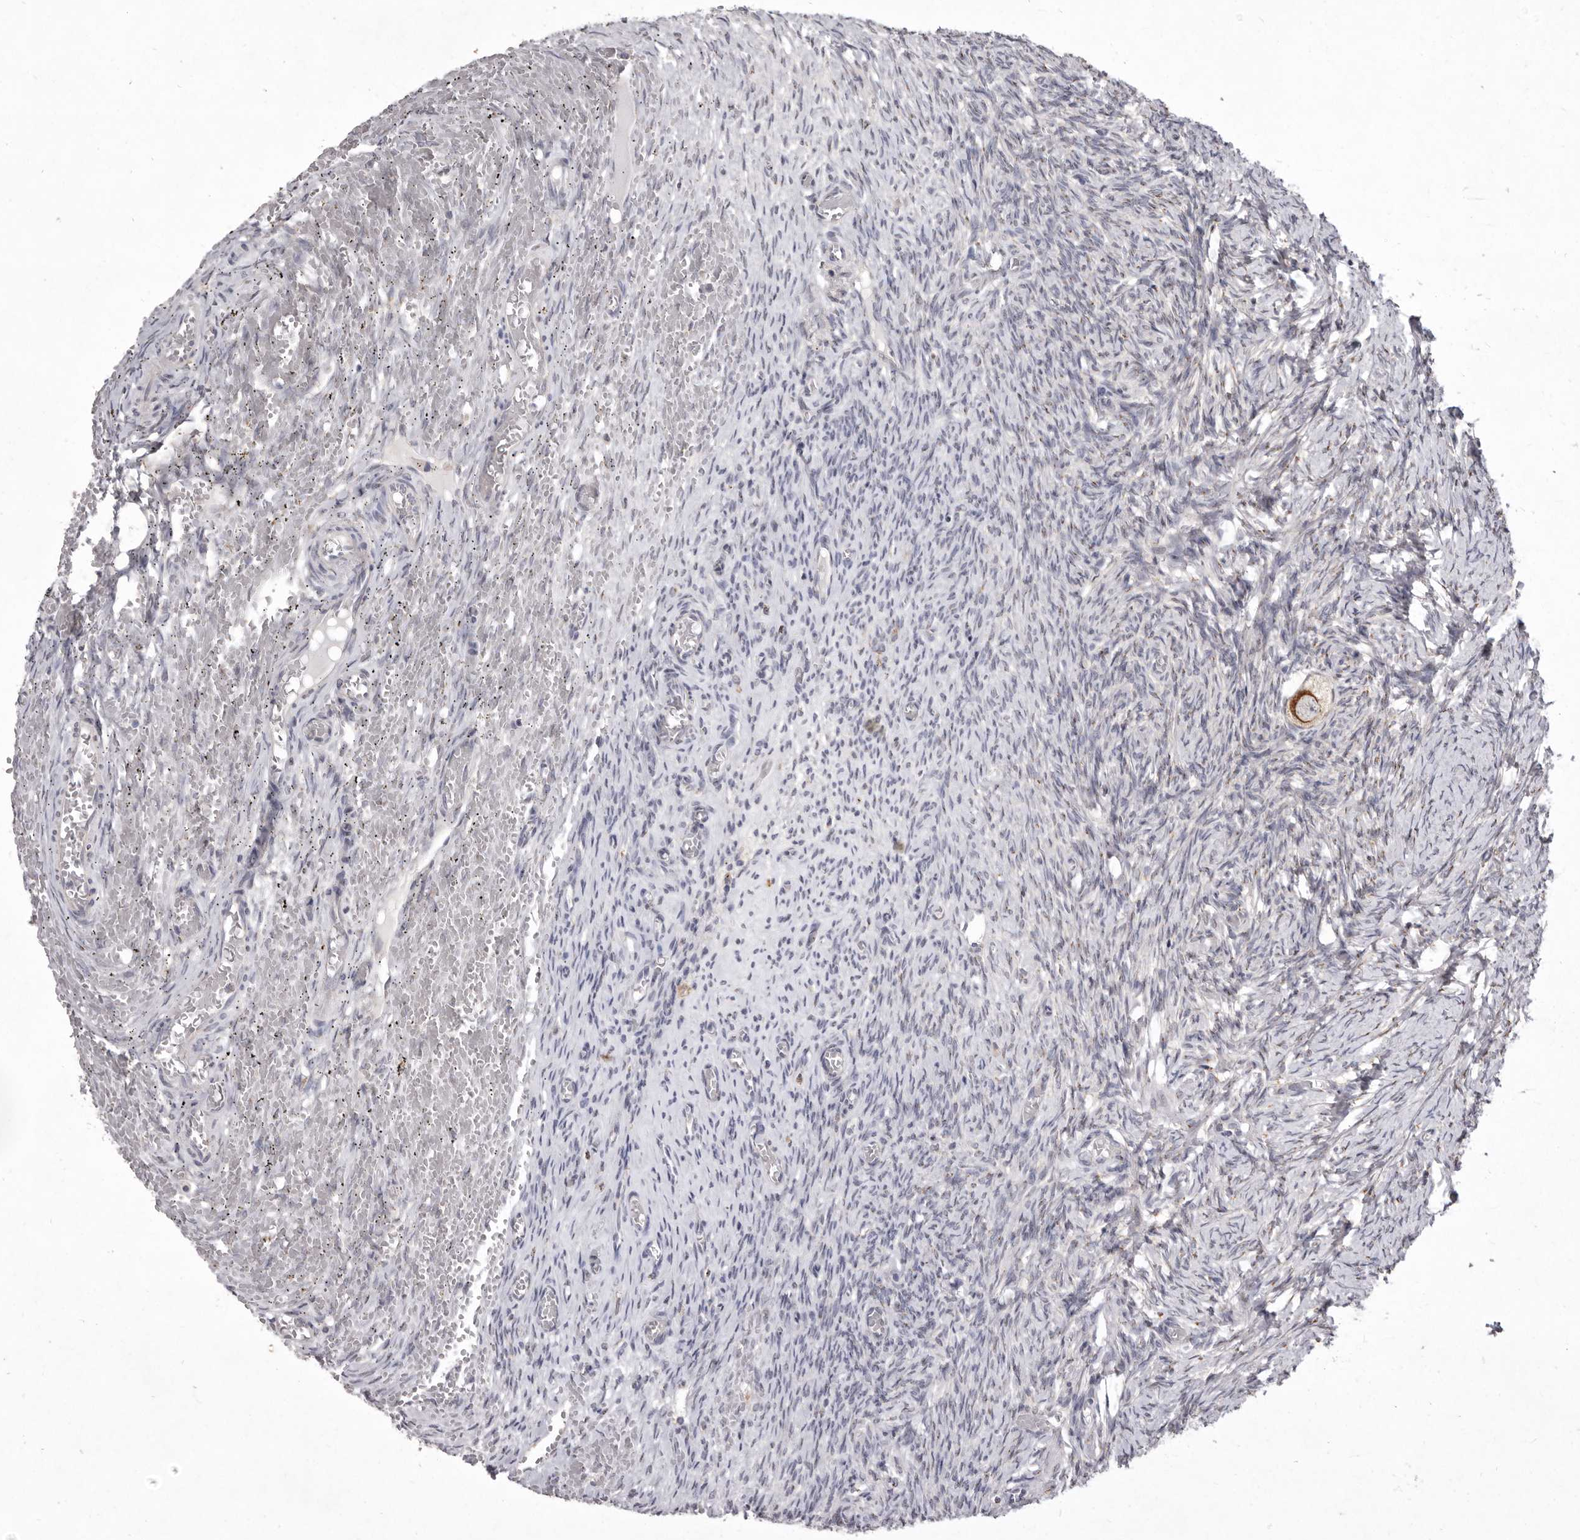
{"staining": {"intensity": "moderate", "quantity": ">75%", "location": "cytoplasmic/membranous"}, "tissue": "ovary", "cell_type": "Follicle cells", "image_type": "normal", "snomed": [{"axis": "morphology", "description": "Adenocarcinoma, NOS"}, {"axis": "topography", "description": "Endometrium"}], "caption": "Ovary stained with IHC reveals moderate cytoplasmic/membranous expression in approximately >75% of follicle cells.", "gene": "P2RX6", "patient": {"sex": "female", "age": 32}}